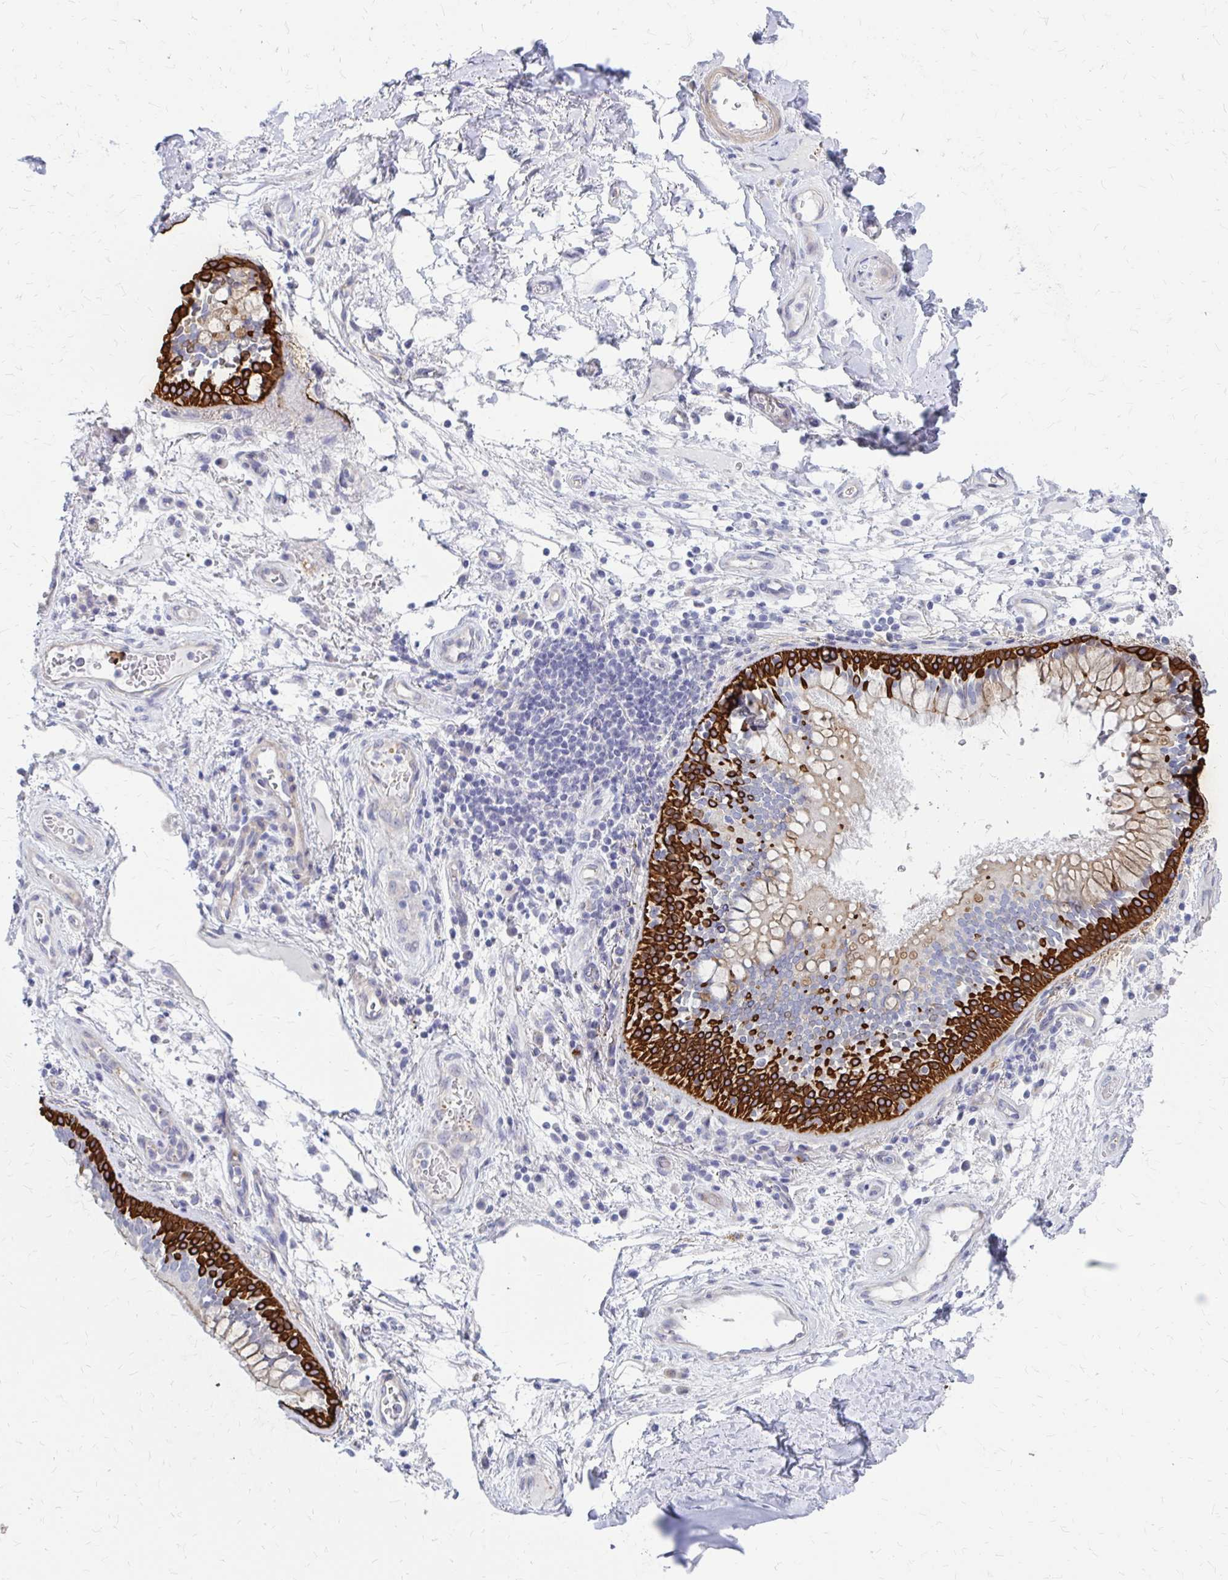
{"staining": {"intensity": "negative", "quantity": "none", "location": "none"}, "tissue": "soft tissue", "cell_type": "Fibroblasts", "image_type": "normal", "snomed": [{"axis": "morphology", "description": "Normal tissue, NOS"}, {"axis": "topography", "description": "Cartilage tissue"}, {"axis": "topography", "description": "Bronchus"}], "caption": "DAB immunohistochemical staining of normal soft tissue reveals no significant expression in fibroblasts. Brightfield microscopy of immunohistochemistry (IHC) stained with DAB (3,3'-diaminobenzidine) (brown) and hematoxylin (blue), captured at high magnification.", "gene": "GLYATL2", "patient": {"sex": "male", "age": 64}}